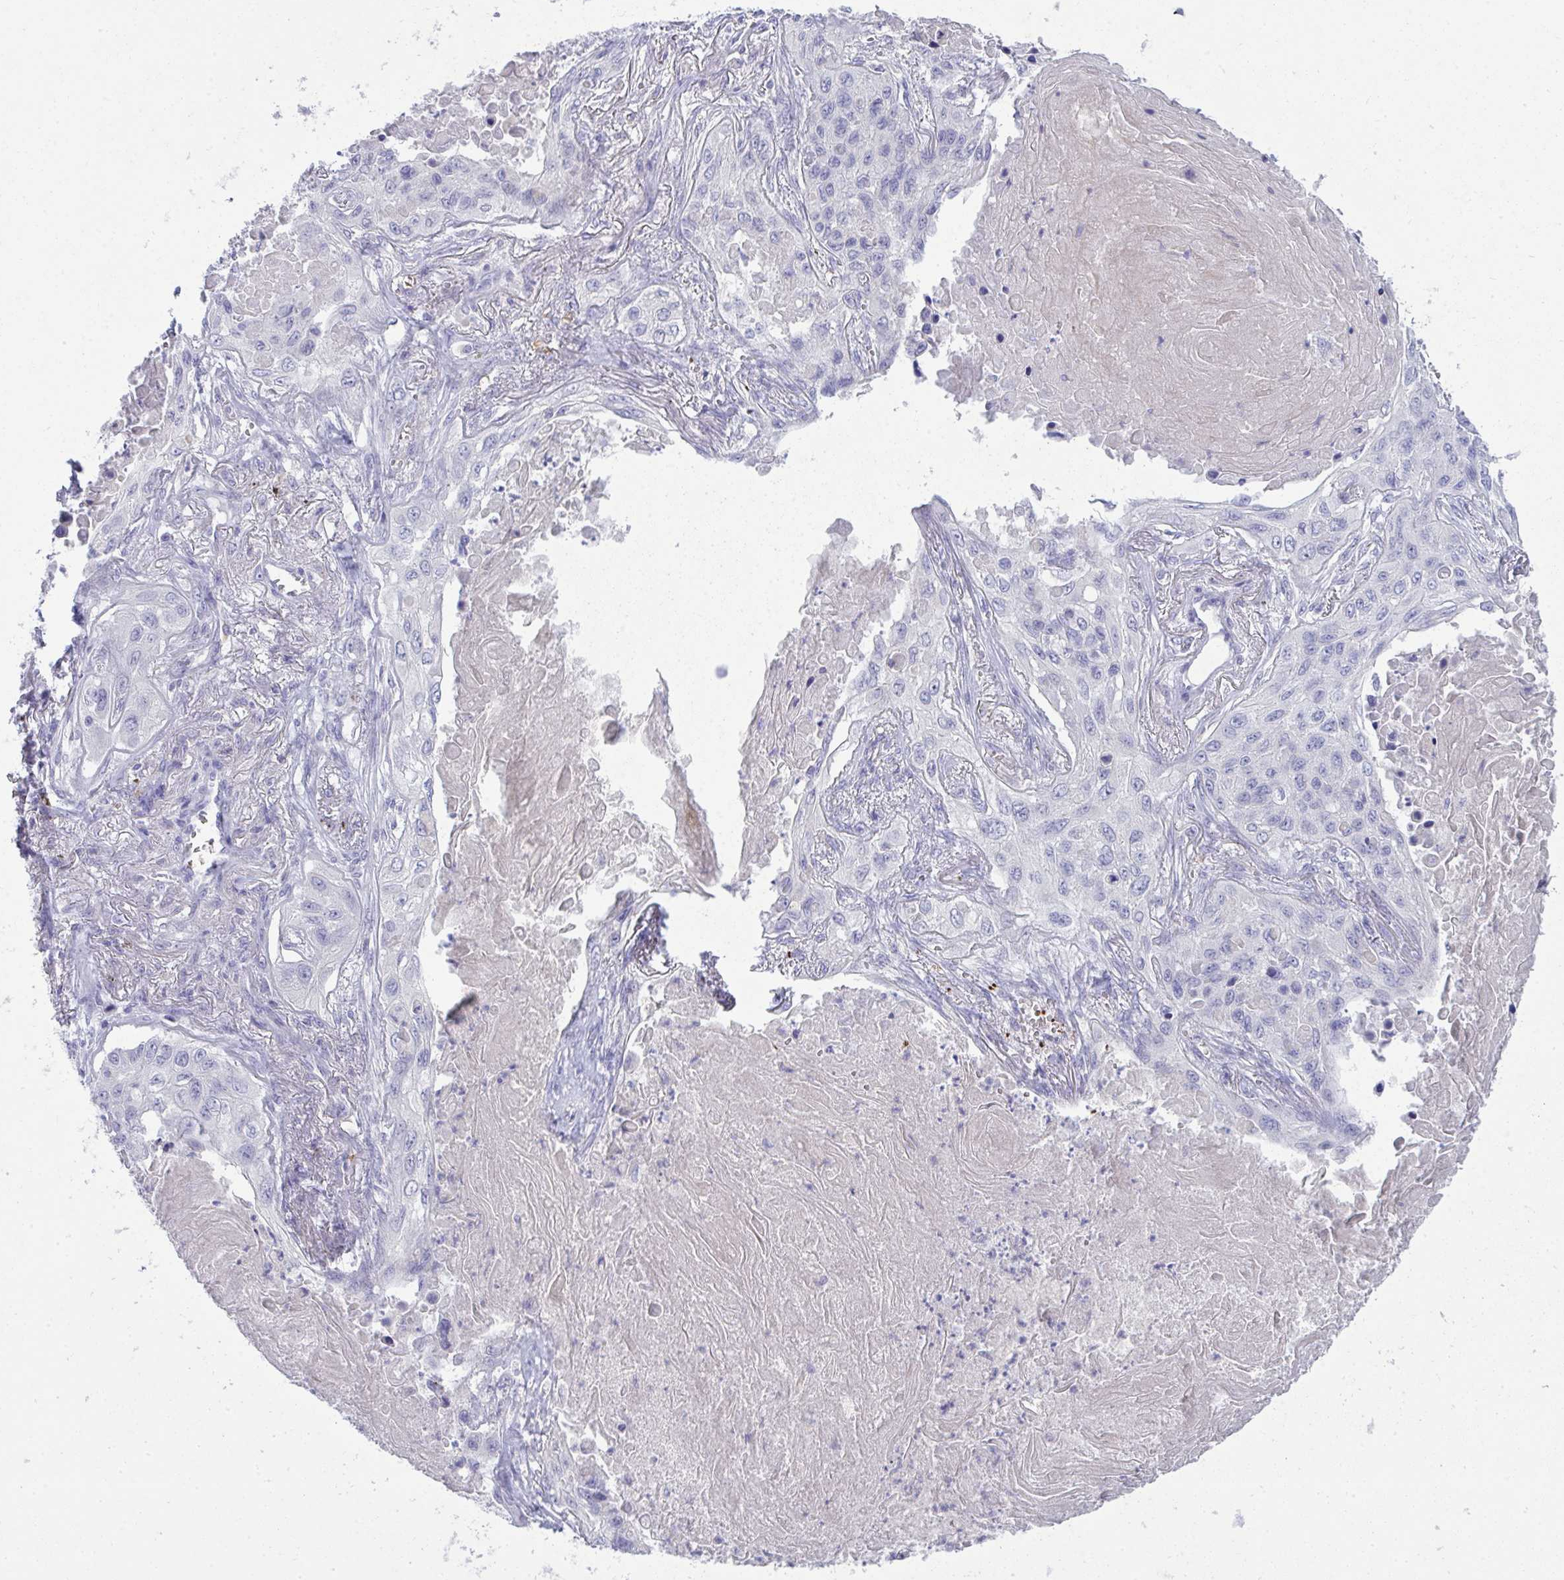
{"staining": {"intensity": "negative", "quantity": "none", "location": "none"}, "tissue": "lung cancer", "cell_type": "Tumor cells", "image_type": "cancer", "snomed": [{"axis": "morphology", "description": "Squamous cell carcinoma, NOS"}, {"axis": "topography", "description": "Lung"}], "caption": "Immunohistochemical staining of human lung squamous cell carcinoma demonstrates no significant expression in tumor cells.", "gene": "SPTB", "patient": {"sex": "male", "age": 75}}